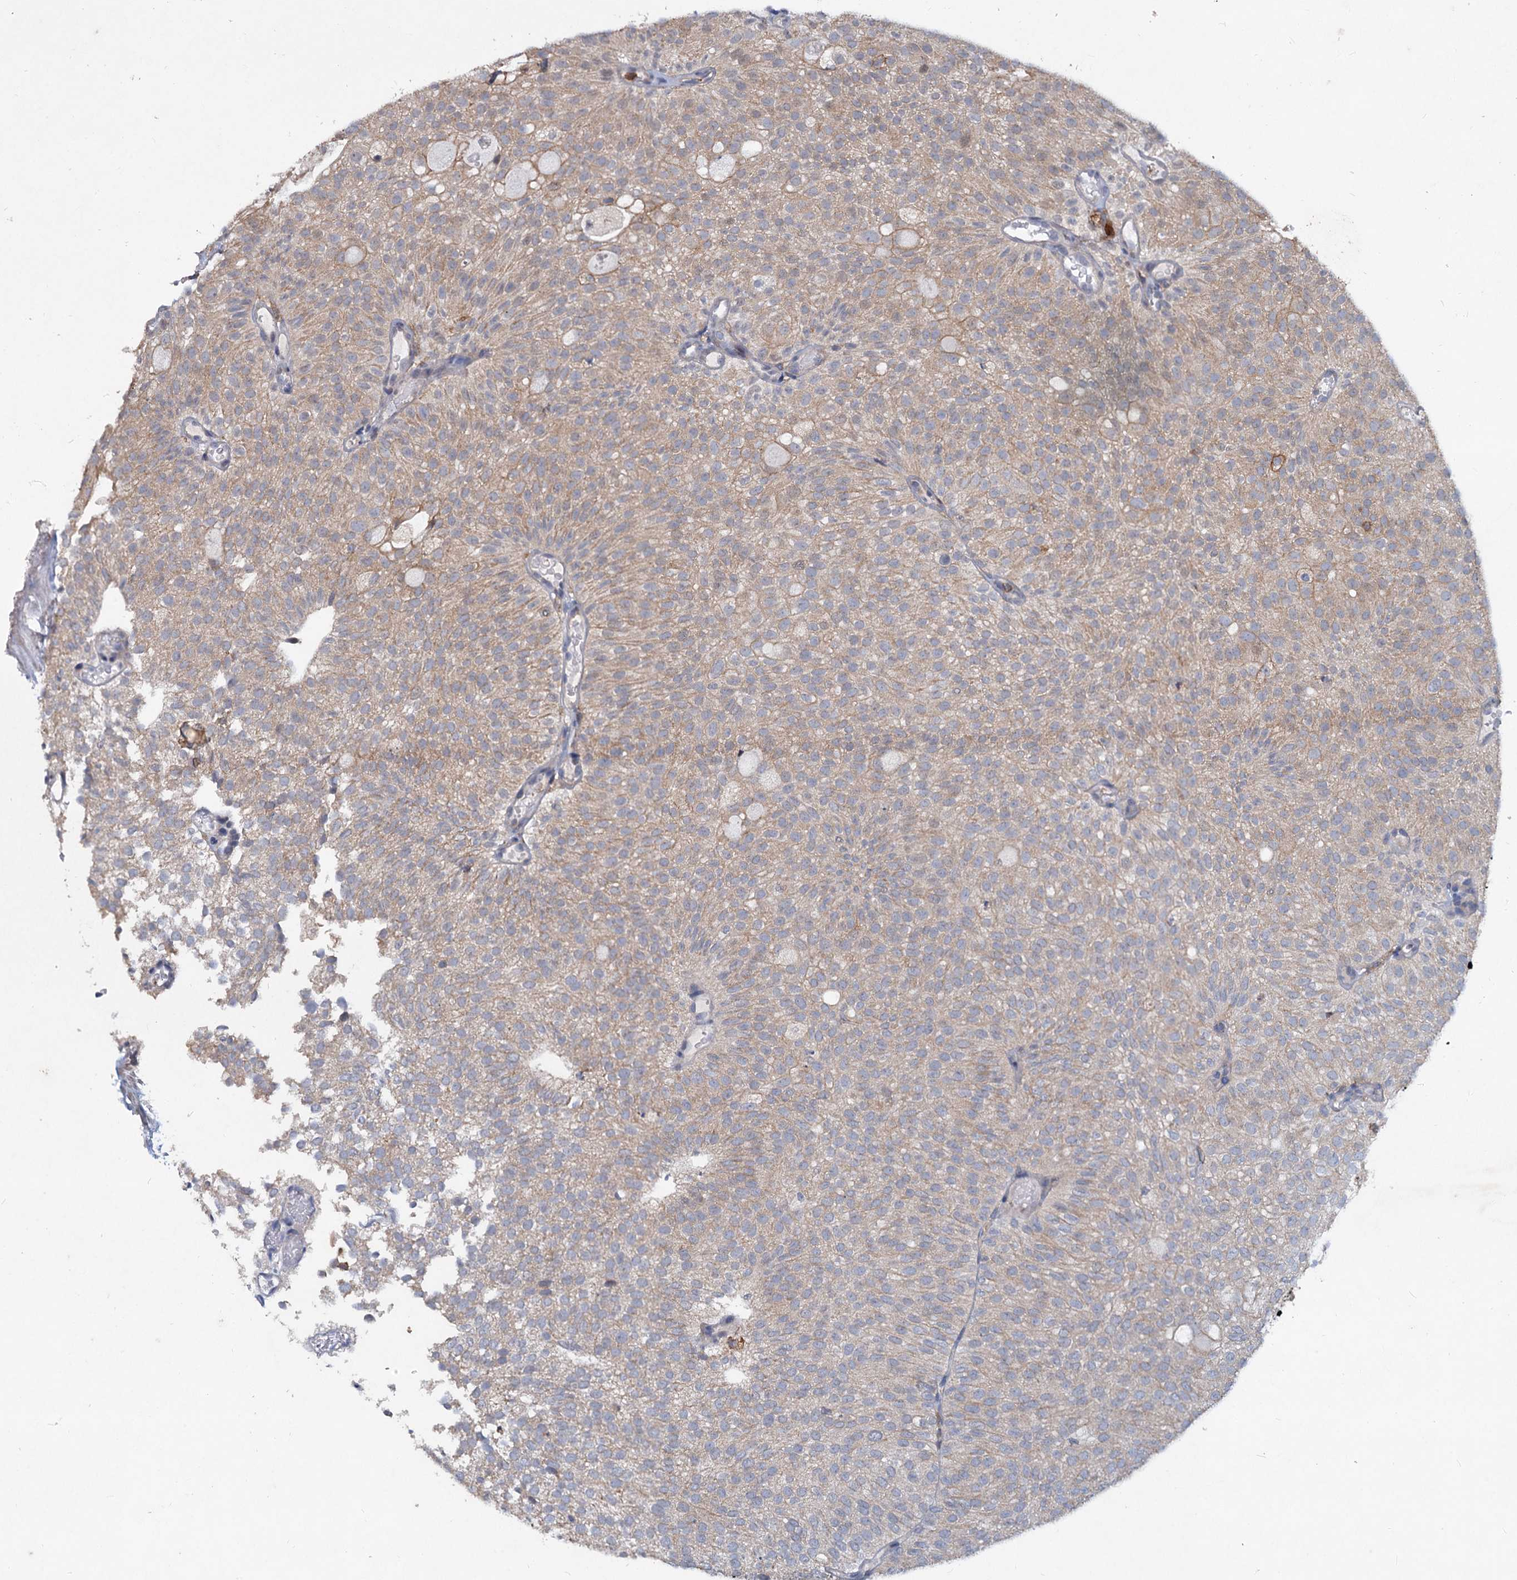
{"staining": {"intensity": "weak", "quantity": "25%-75%", "location": "cytoplasmic/membranous"}, "tissue": "urothelial cancer", "cell_type": "Tumor cells", "image_type": "cancer", "snomed": [{"axis": "morphology", "description": "Urothelial carcinoma, Low grade"}, {"axis": "topography", "description": "Urinary bladder"}], "caption": "Urothelial cancer was stained to show a protein in brown. There is low levels of weak cytoplasmic/membranous staining in approximately 25%-75% of tumor cells. The protein is stained brown, and the nuclei are stained in blue (DAB (3,3'-diaminobenzidine) IHC with brightfield microscopy, high magnification).", "gene": "LRCH4", "patient": {"sex": "male", "age": 78}}